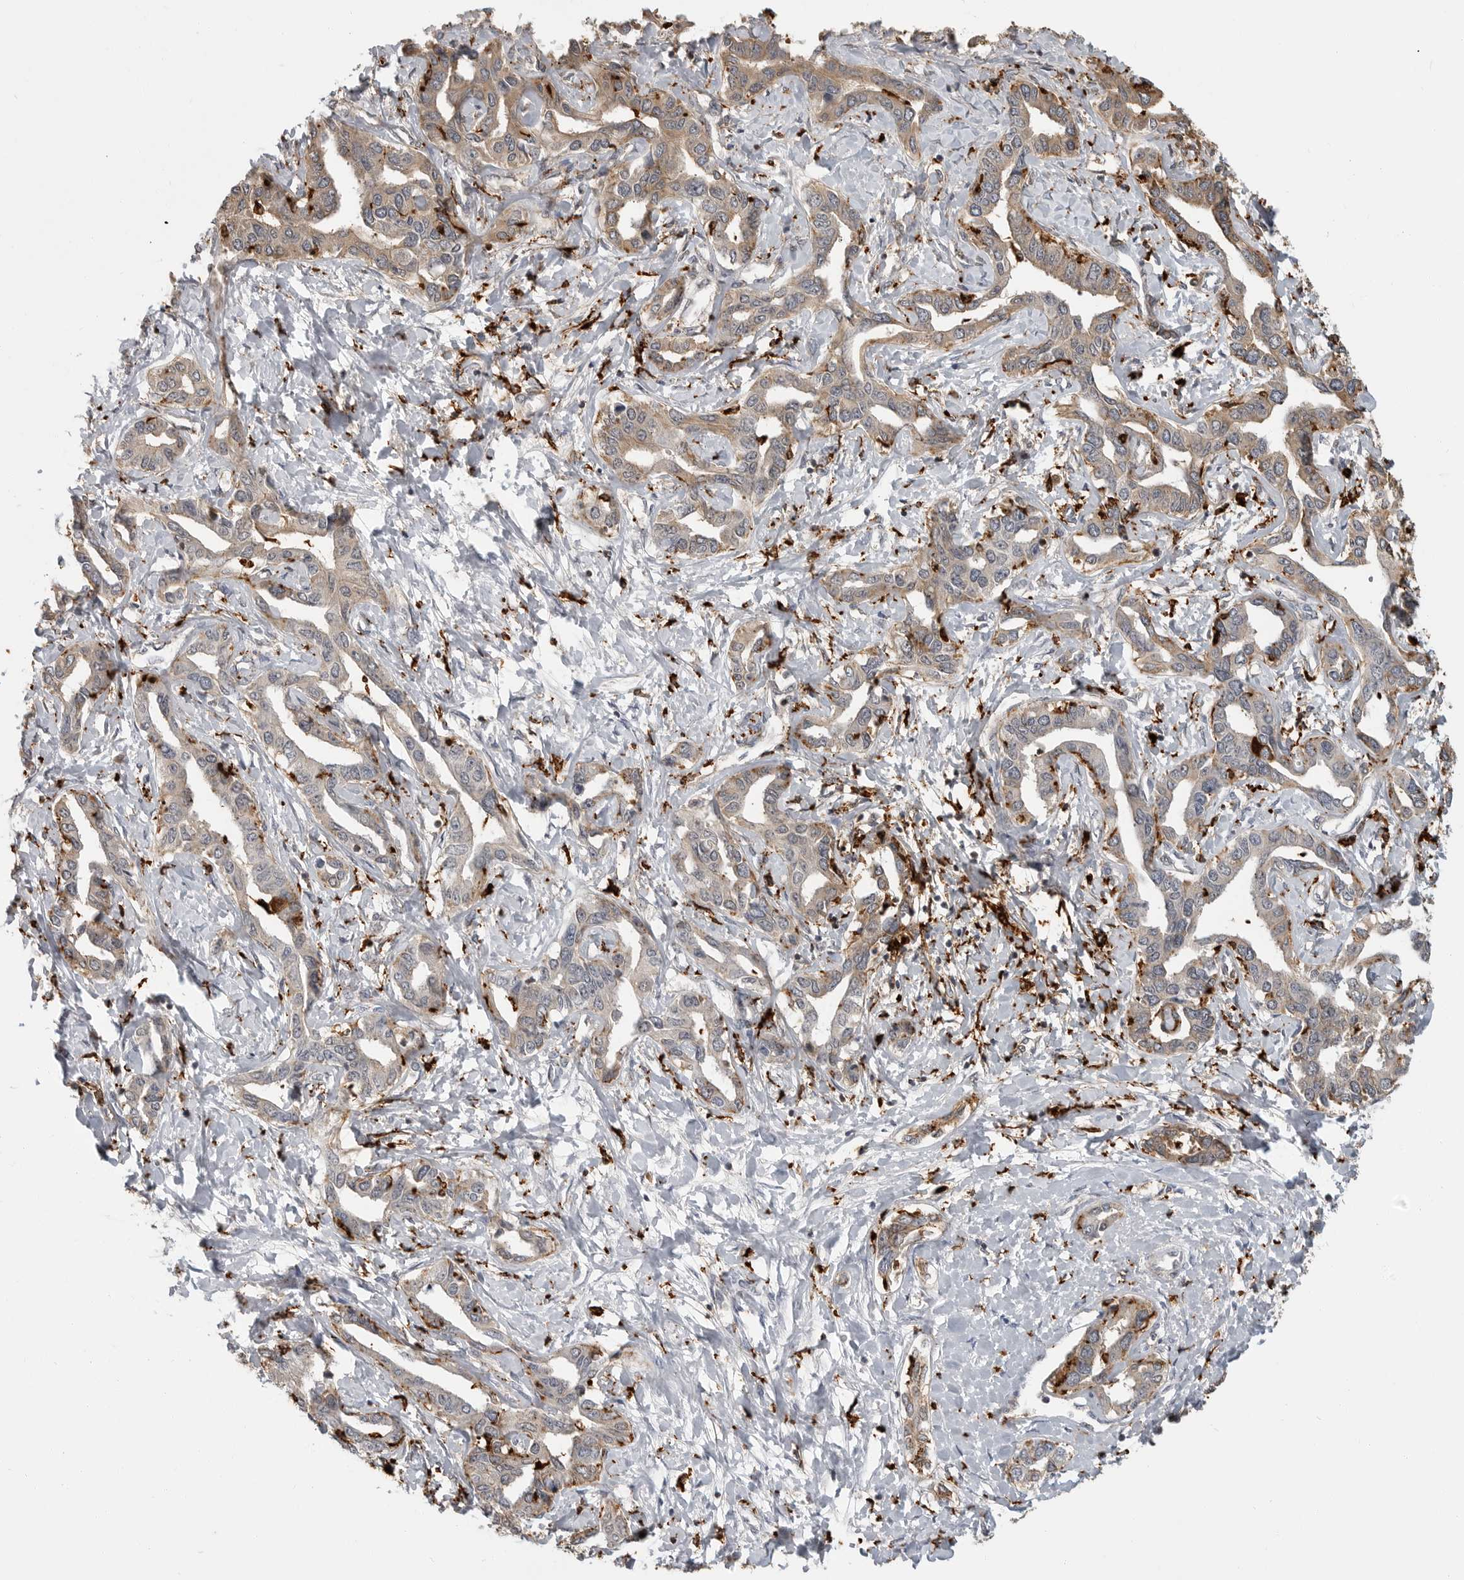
{"staining": {"intensity": "moderate", "quantity": "<25%", "location": "cytoplasmic/membranous"}, "tissue": "liver cancer", "cell_type": "Tumor cells", "image_type": "cancer", "snomed": [{"axis": "morphology", "description": "Cholangiocarcinoma"}, {"axis": "topography", "description": "Liver"}], "caption": "Liver cancer (cholangiocarcinoma) was stained to show a protein in brown. There is low levels of moderate cytoplasmic/membranous expression in about <25% of tumor cells.", "gene": "IFI30", "patient": {"sex": "male", "age": 59}}